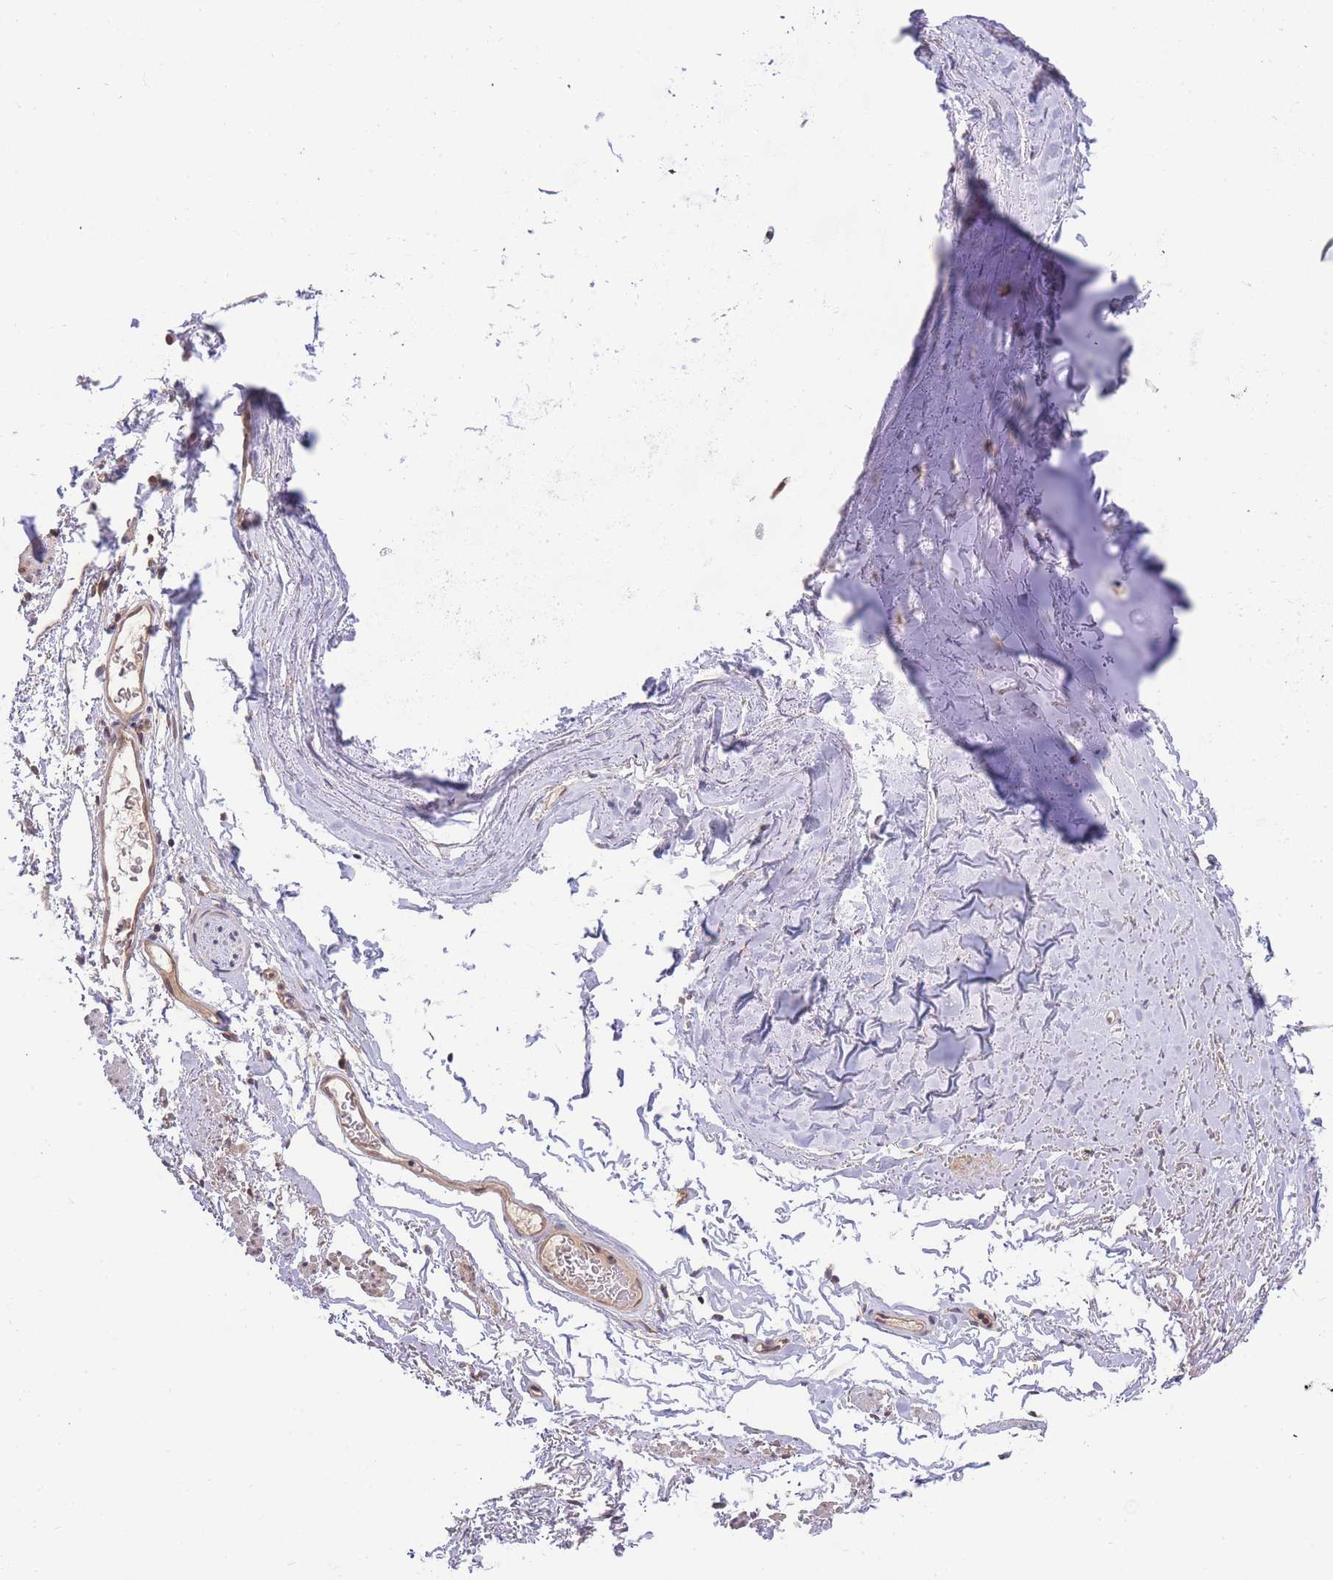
{"staining": {"intensity": "negative", "quantity": "none", "location": "none"}, "tissue": "adipose tissue", "cell_type": "Adipocytes", "image_type": "normal", "snomed": [{"axis": "morphology", "description": "Normal tissue, NOS"}, {"axis": "topography", "description": "Cartilage tissue"}, {"axis": "topography", "description": "Bronchus"}], "caption": "This is a micrograph of immunohistochemistry (IHC) staining of benign adipose tissue, which shows no staining in adipocytes.", "gene": "KIAA1191", "patient": {"sex": "female", "age": 73}}